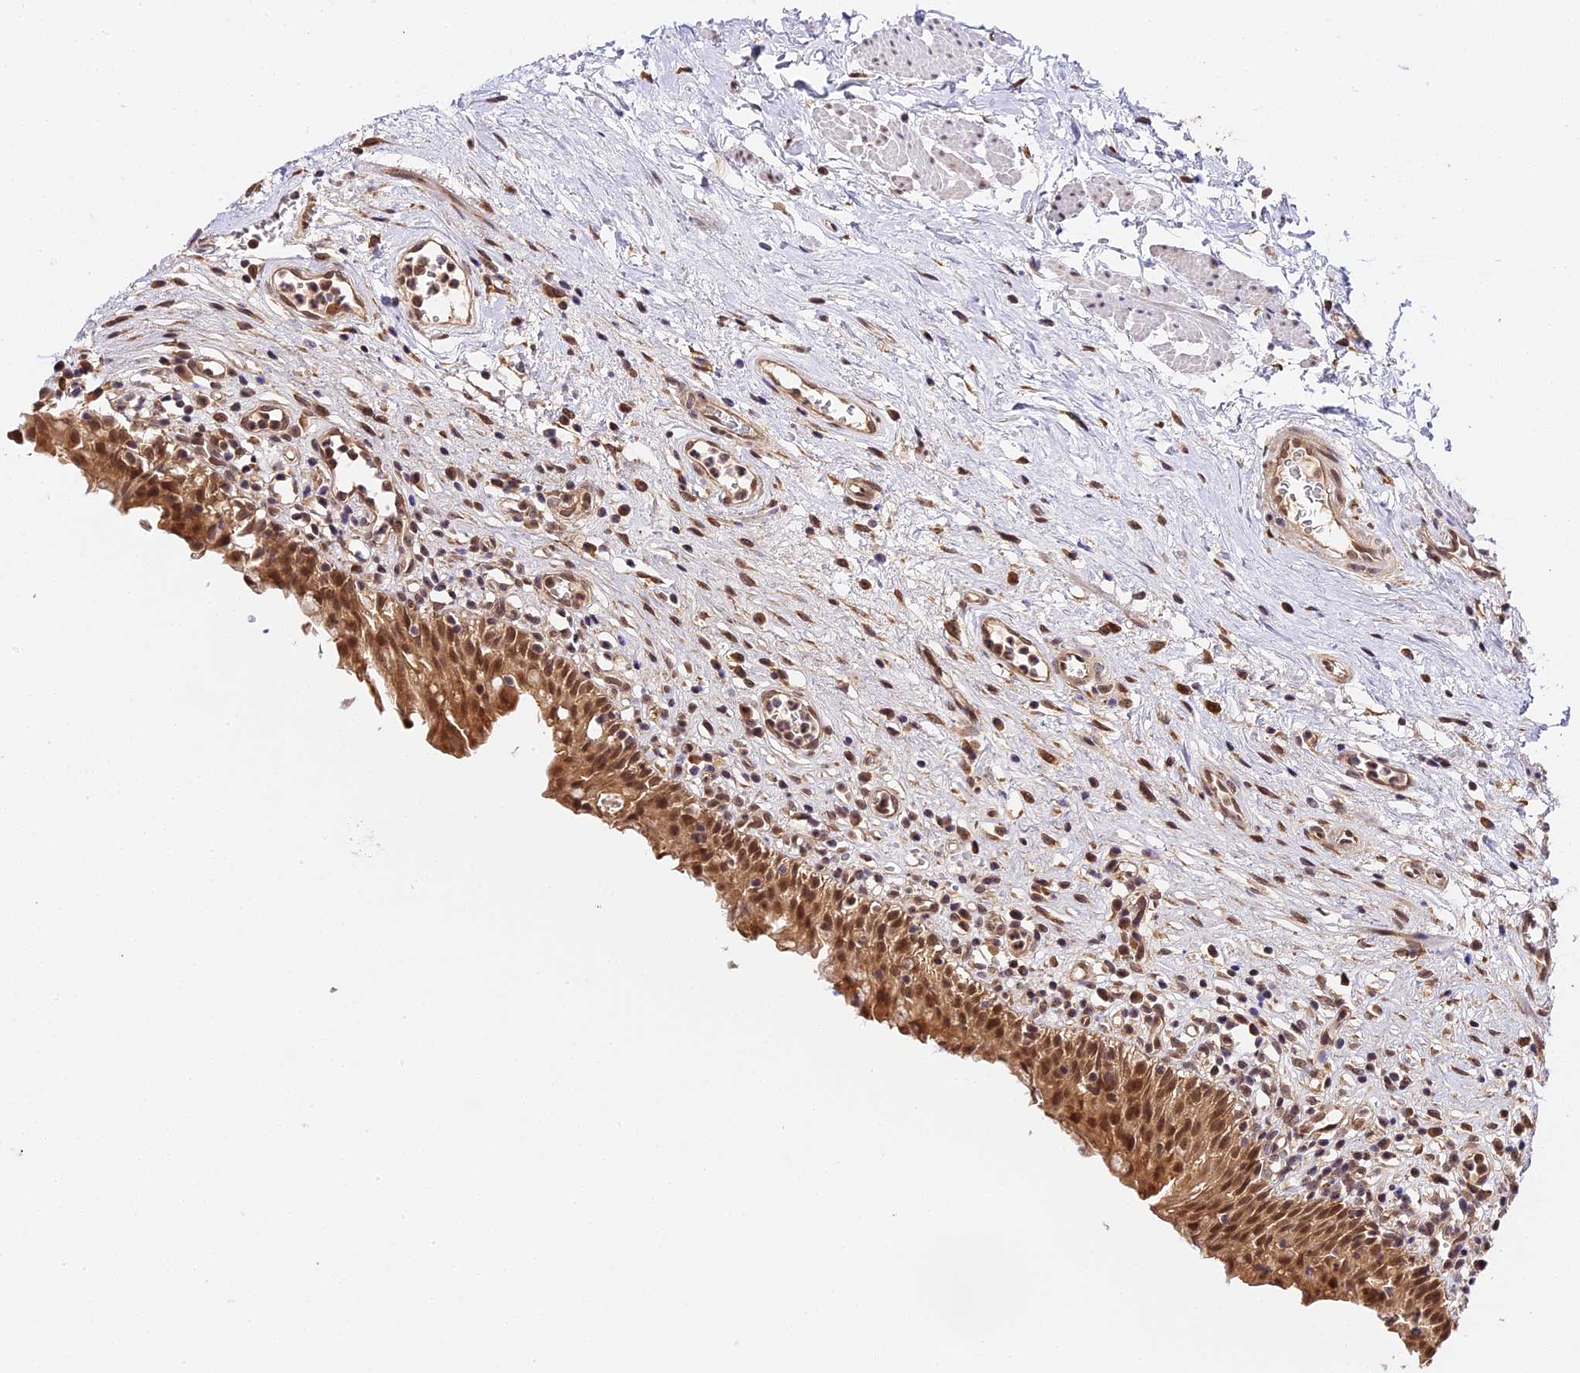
{"staining": {"intensity": "moderate", "quantity": ">75%", "location": "cytoplasmic/membranous,nuclear"}, "tissue": "urinary bladder", "cell_type": "Urothelial cells", "image_type": "normal", "snomed": [{"axis": "morphology", "description": "Normal tissue, NOS"}, {"axis": "morphology", "description": "Inflammation, NOS"}, {"axis": "topography", "description": "Urinary bladder"}], "caption": "Brown immunohistochemical staining in normal human urinary bladder displays moderate cytoplasmic/membranous,nuclear expression in about >75% of urothelial cells. The staining was performed using DAB to visualize the protein expression in brown, while the nuclei were stained in blue with hematoxylin (Magnification: 20x).", "gene": "IMPACT", "patient": {"sex": "male", "age": 63}}